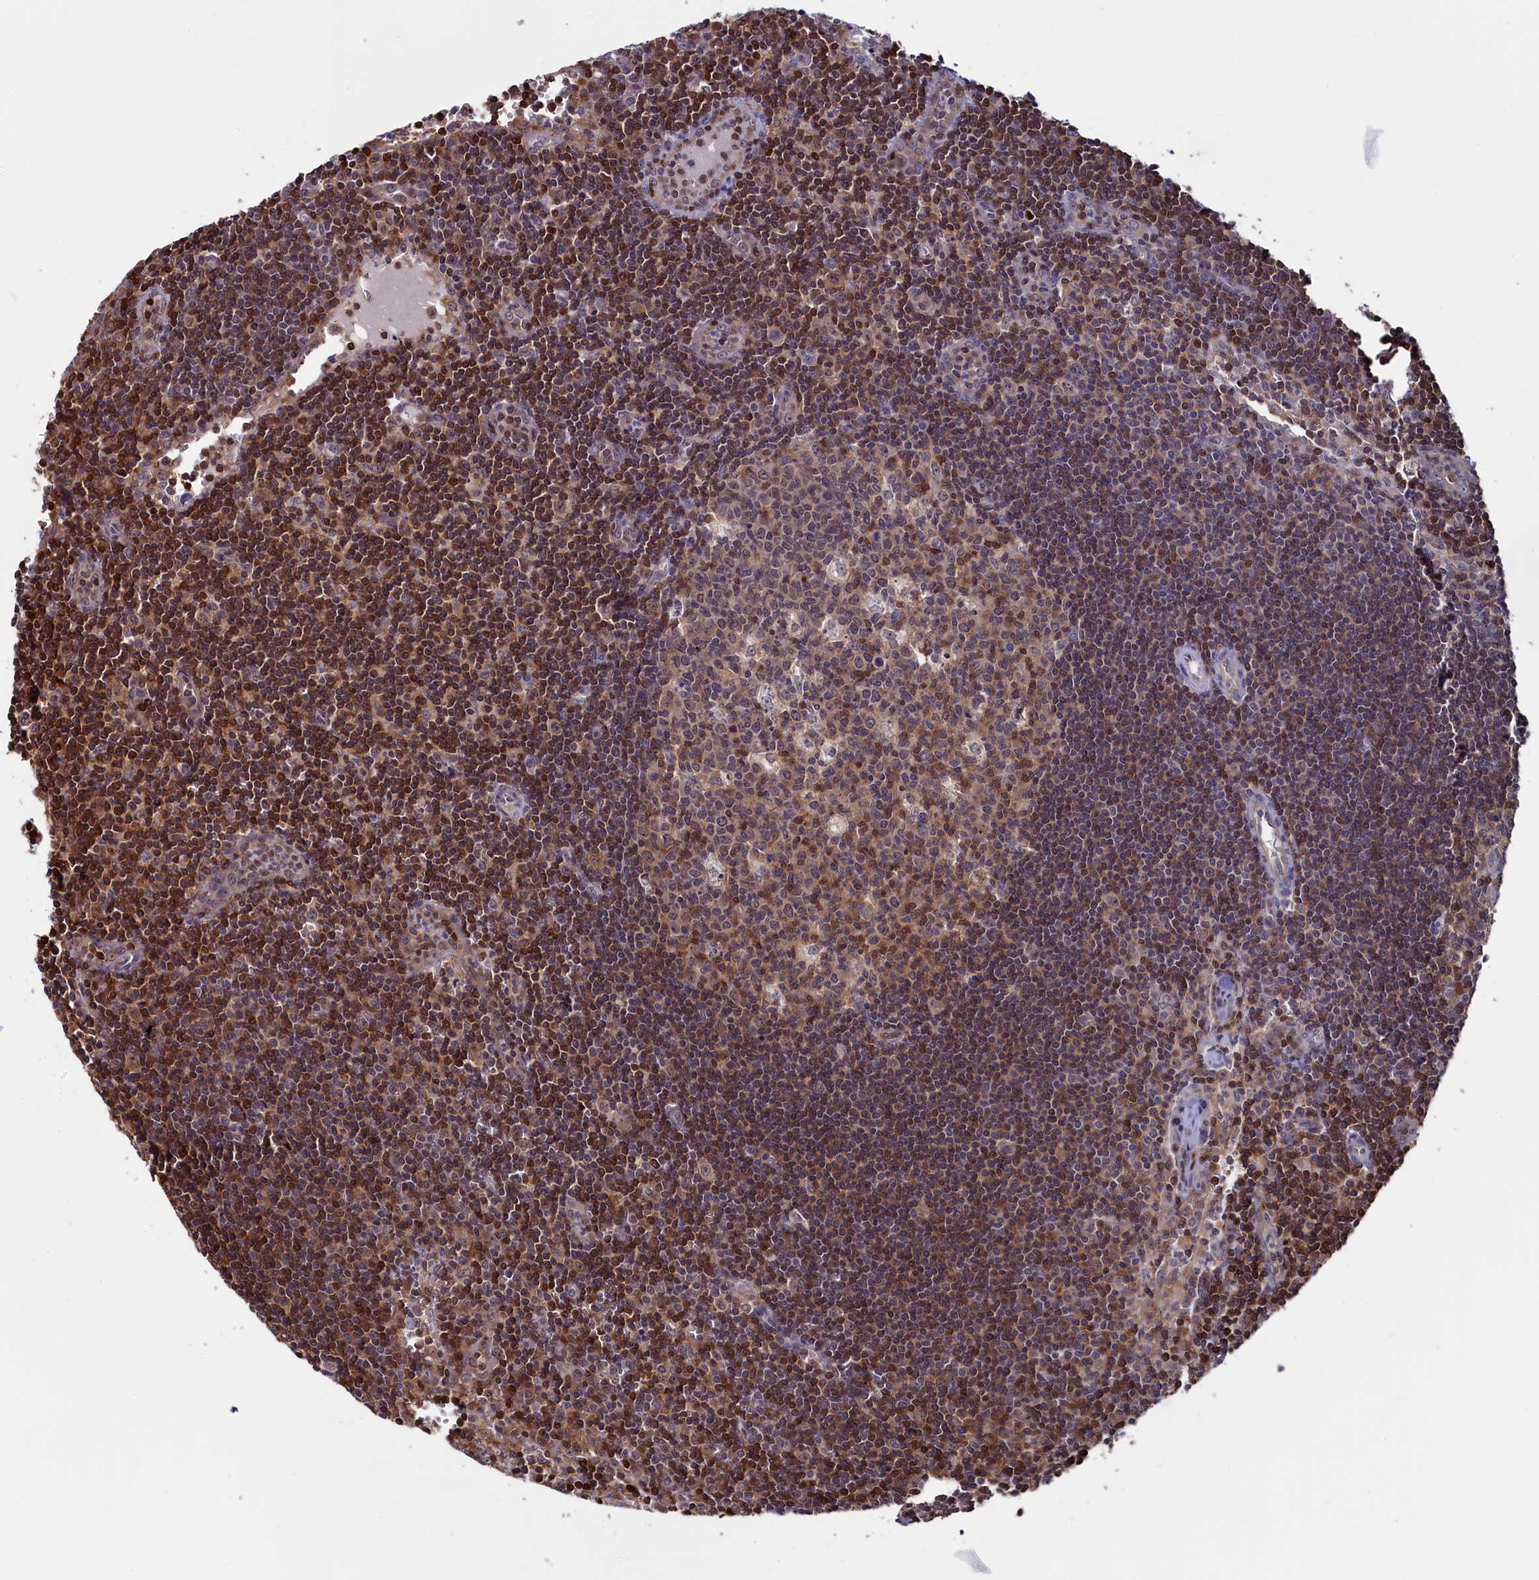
{"staining": {"intensity": "moderate", "quantity": "25%-75%", "location": "cytoplasmic/membranous,nuclear"}, "tissue": "lymph node", "cell_type": "Germinal center cells", "image_type": "normal", "snomed": [{"axis": "morphology", "description": "Normal tissue, NOS"}, {"axis": "topography", "description": "Lymph node"}], "caption": "Germinal center cells exhibit moderate cytoplasmic/membranous,nuclear expression in approximately 25%-75% of cells in unremarkable lymph node. The staining was performed using DAB (3,3'-diaminobenzidine), with brown indicating positive protein expression. Nuclei are stained blue with hematoxylin.", "gene": "CIAPIN1", "patient": {"sex": "female", "age": 32}}